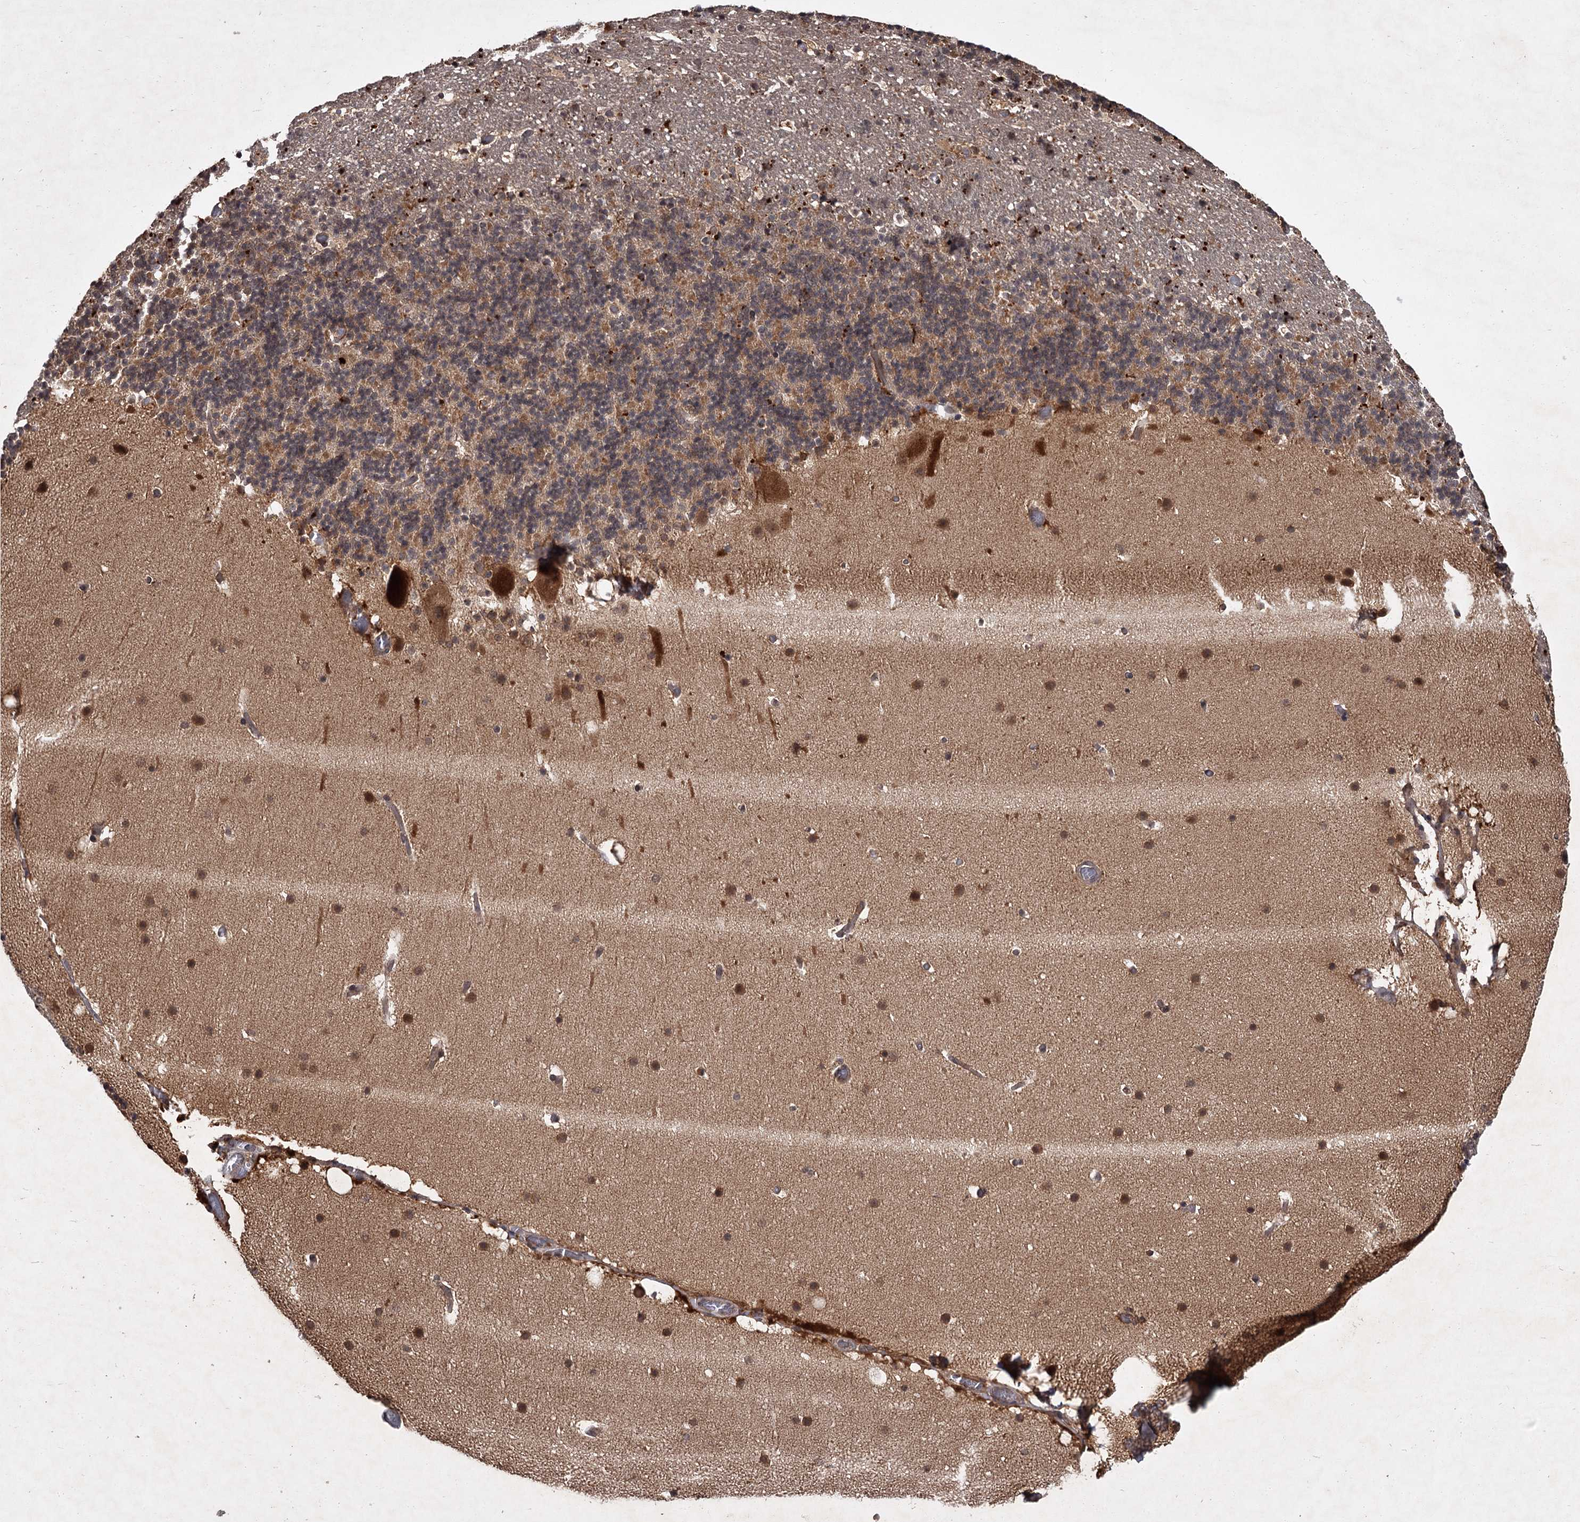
{"staining": {"intensity": "moderate", "quantity": "25%-75%", "location": "cytoplasmic/membranous"}, "tissue": "cerebellum", "cell_type": "Cells in granular layer", "image_type": "normal", "snomed": [{"axis": "morphology", "description": "Normal tissue, NOS"}, {"axis": "topography", "description": "Cerebellum"}], "caption": "Immunohistochemistry (IHC) staining of normal cerebellum, which reveals medium levels of moderate cytoplasmic/membranous staining in about 25%-75% of cells in granular layer indicating moderate cytoplasmic/membranous protein positivity. The staining was performed using DAB (3,3'-diaminobenzidine) (brown) for protein detection and nuclei were counterstained in hematoxylin (blue).", "gene": "TBC1D23", "patient": {"sex": "male", "age": 57}}